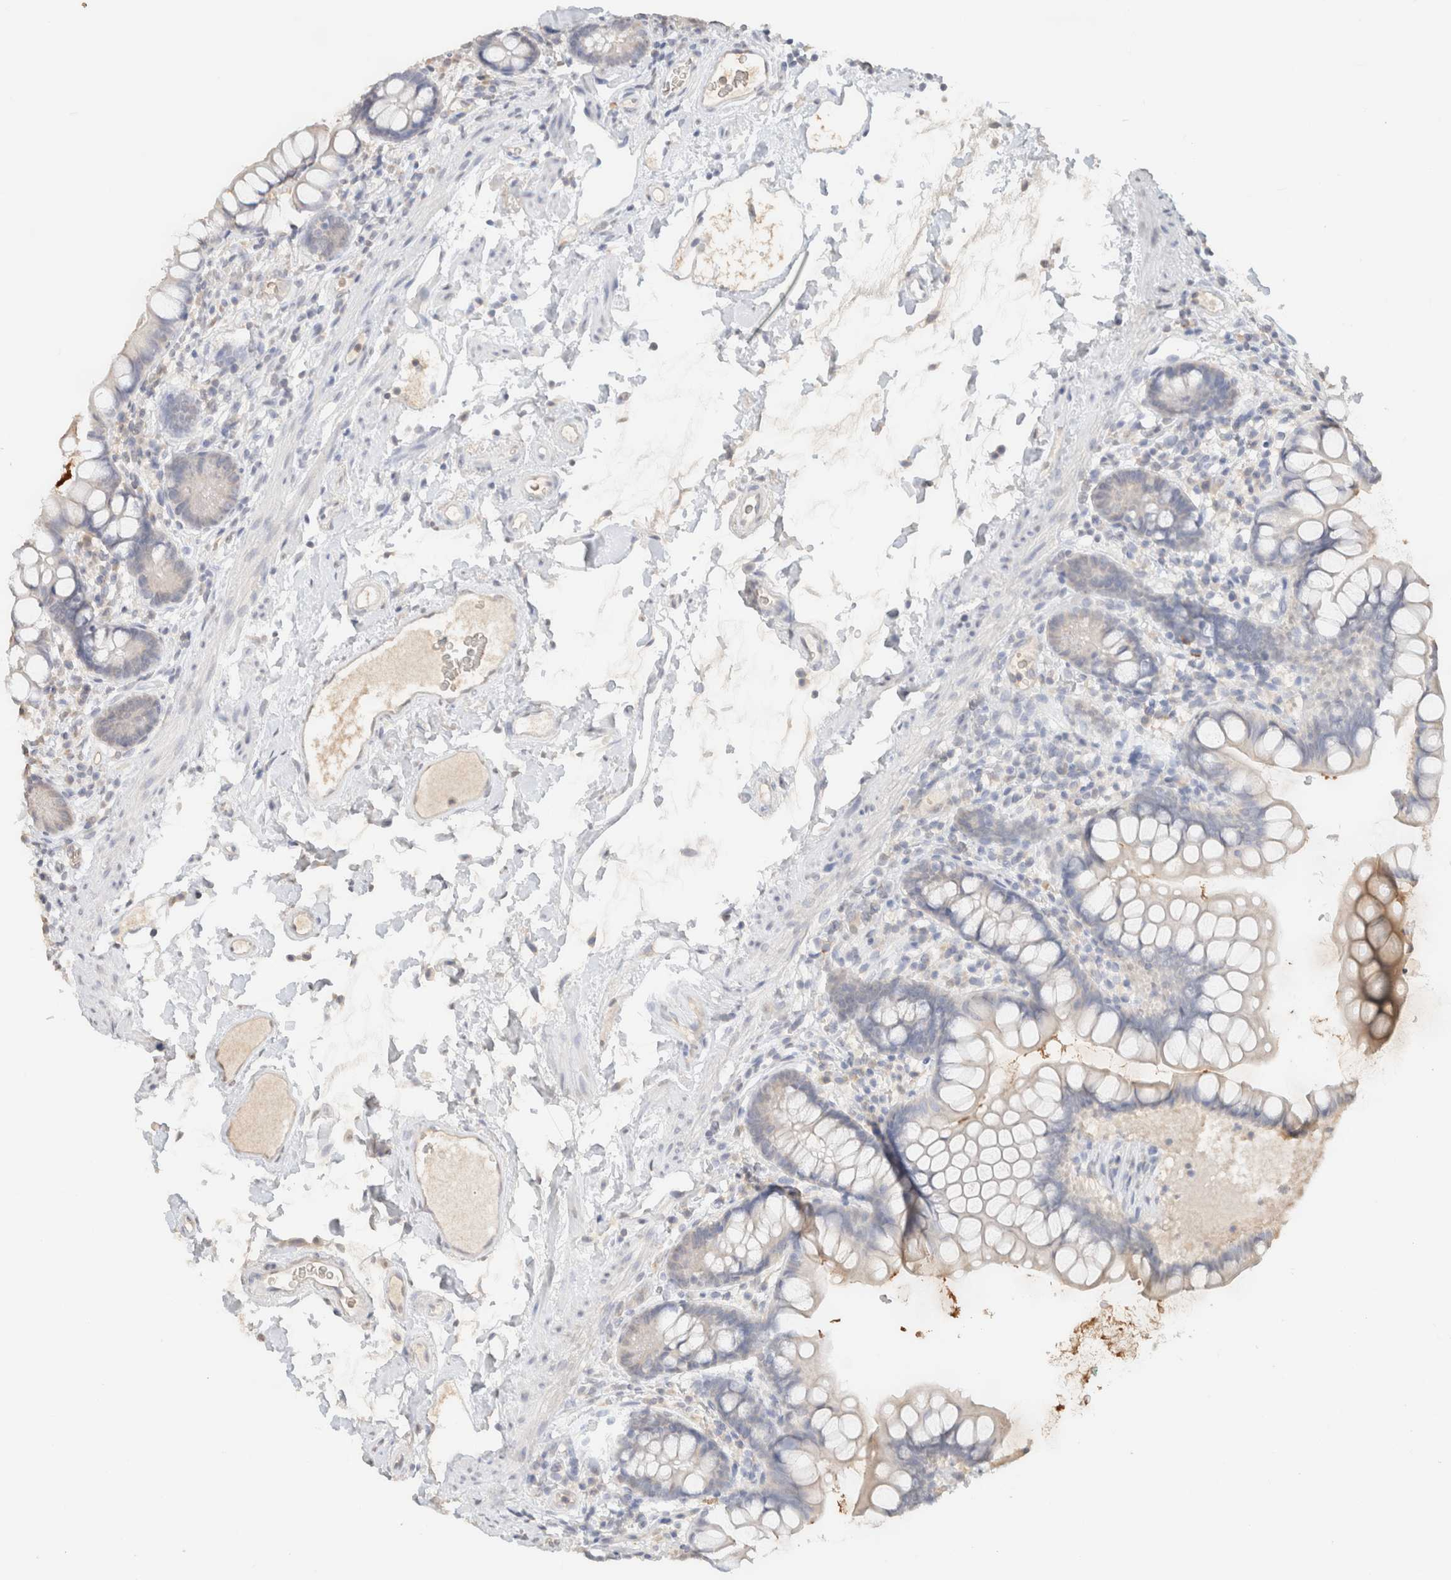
{"staining": {"intensity": "moderate", "quantity": "<25%", "location": "cytoplasmic/membranous"}, "tissue": "small intestine", "cell_type": "Glandular cells", "image_type": "normal", "snomed": [{"axis": "morphology", "description": "Normal tissue, NOS"}, {"axis": "topography", "description": "Small intestine"}], "caption": "Small intestine stained with a brown dye exhibits moderate cytoplasmic/membranous positive expression in about <25% of glandular cells.", "gene": "CPA1", "patient": {"sex": "female", "age": 84}}